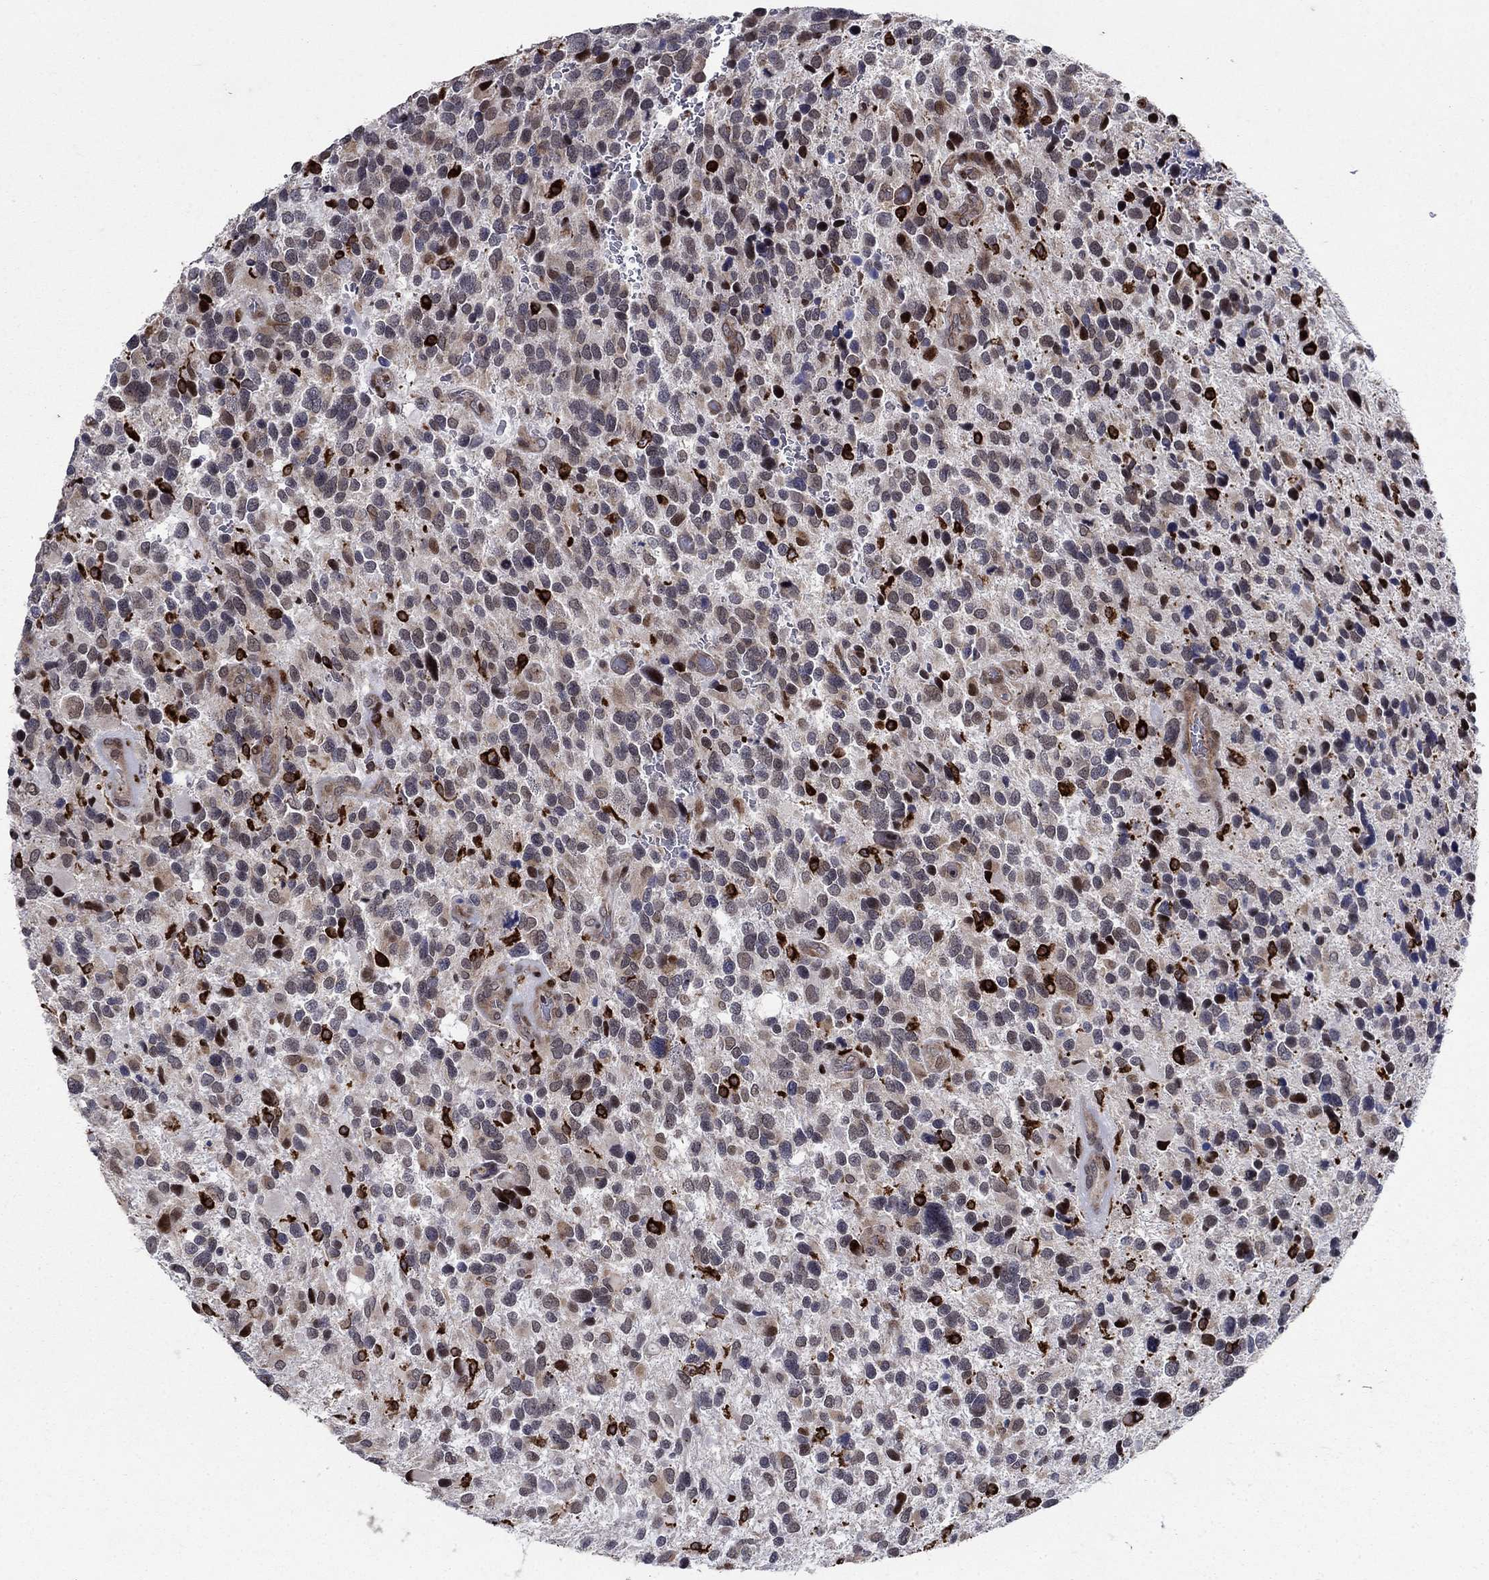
{"staining": {"intensity": "weak", "quantity": "<25%", "location": "cytoplasmic/membranous"}, "tissue": "glioma", "cell_type": "Tumor cells", "image_type": "cancer", "snomed": [{"axis": "morphology", "description": "Glioma, malignant, Low grade"}, {"axis": "topography", "description": "Brain"}], "caption": "DAB immunohistochemical staining of human malignant low-grade glioma reveals no significant staining in tumor cells.", "gene": "DHRS7", "patient": {"sex": "female", "age": 32}}